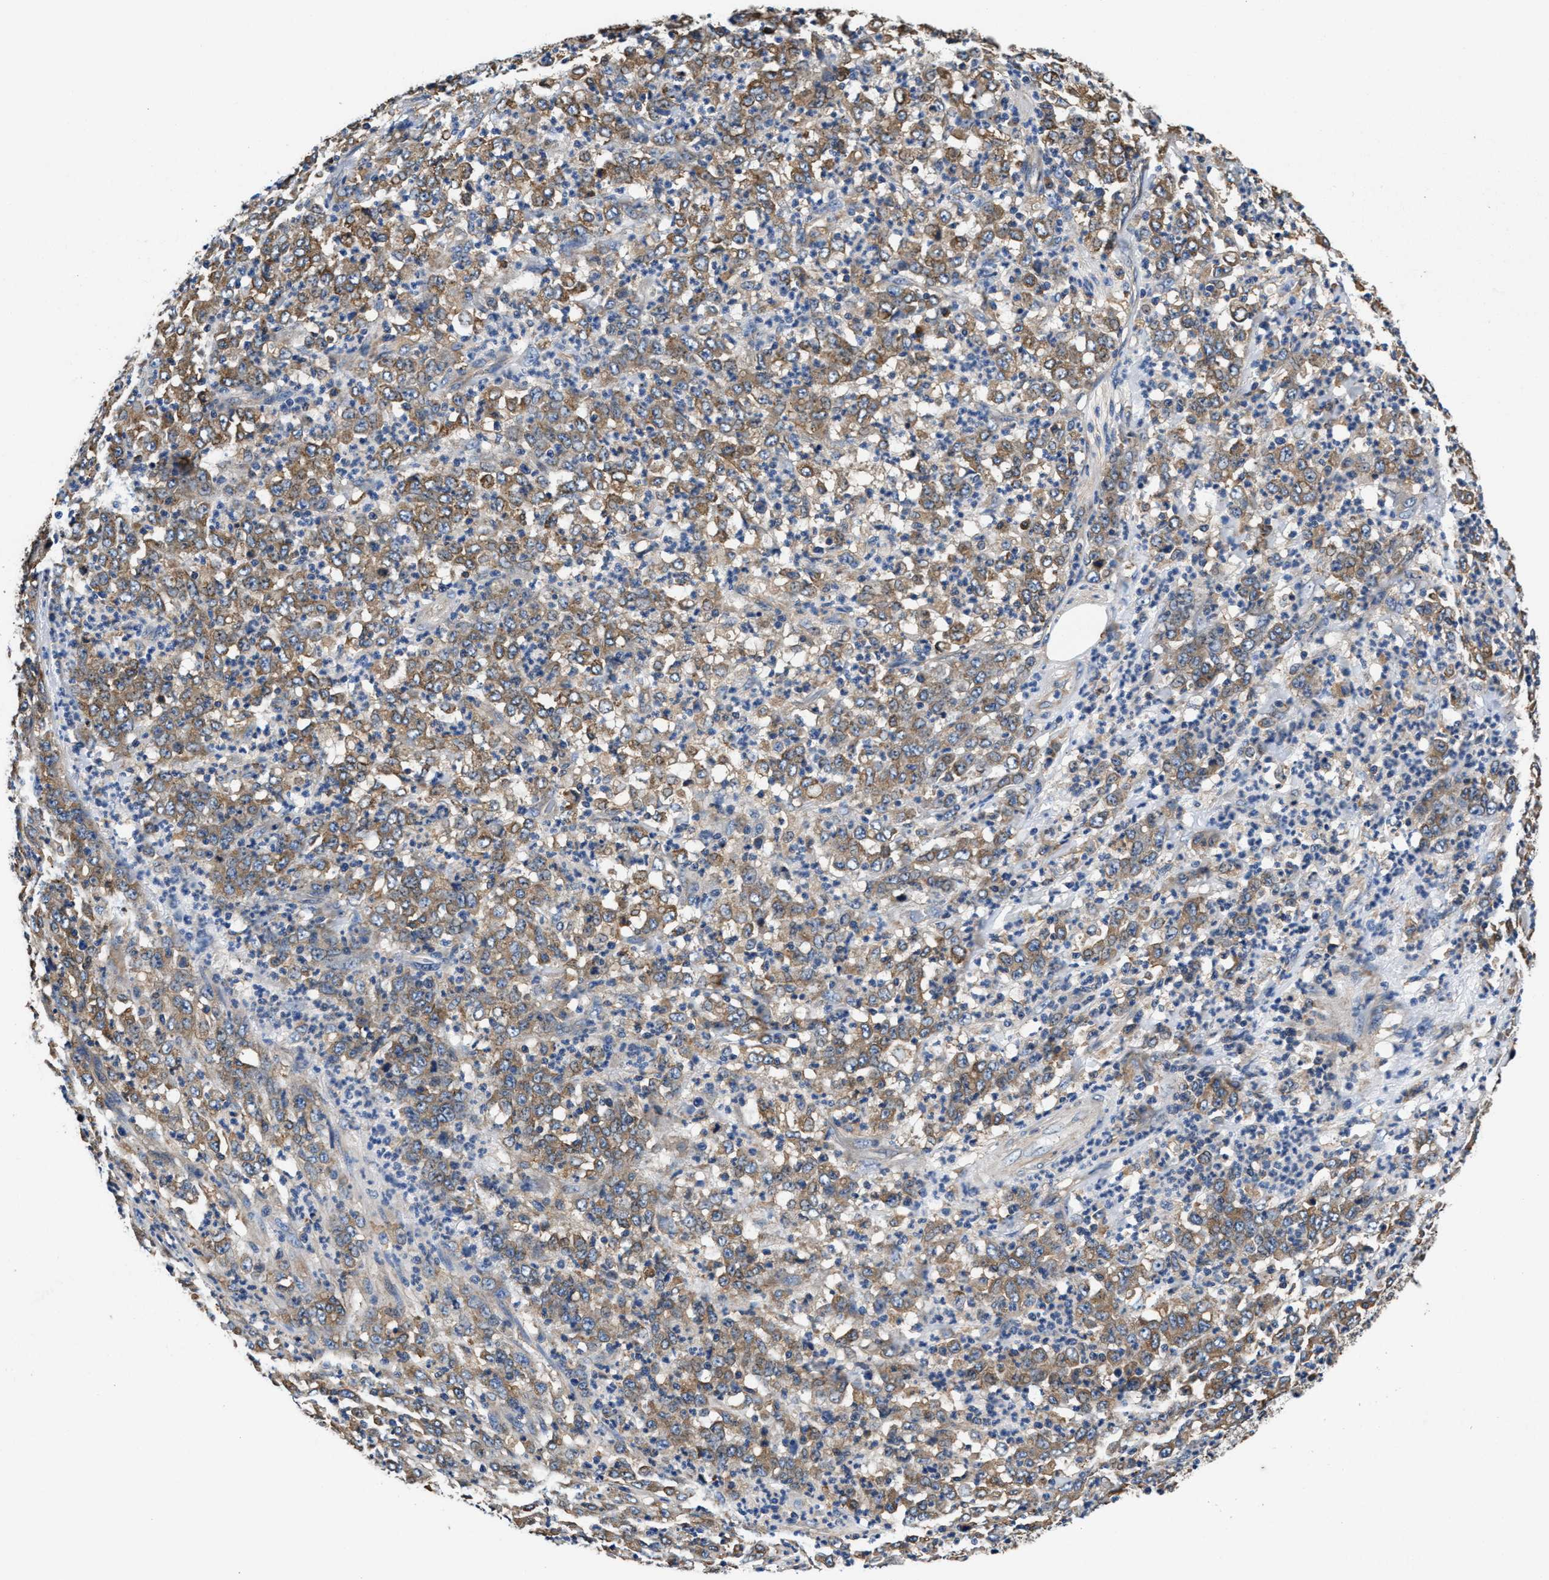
{"staining": {"intensity": "moderate", "quantity": ">75%", "location": "cytoplasmic/membranous"}, "tissue": "stomach cancer", "cell_type": "Tumor cells", "image_type": "cancer", "snomed": [{"axis": "morphology", "description": "Adenocarcinoma, NOS"}, {"axis": "topography", "description": "Stomach, lower"}], "caption": "Stomach cancer was stained to show a protein in brown. There is medium levels of moderate cytoplasmic/membranous staining in approximately >75% of tumor cells.", "gene": "PPP1R9B", "patient": {"sex": "female", "age": 71}}